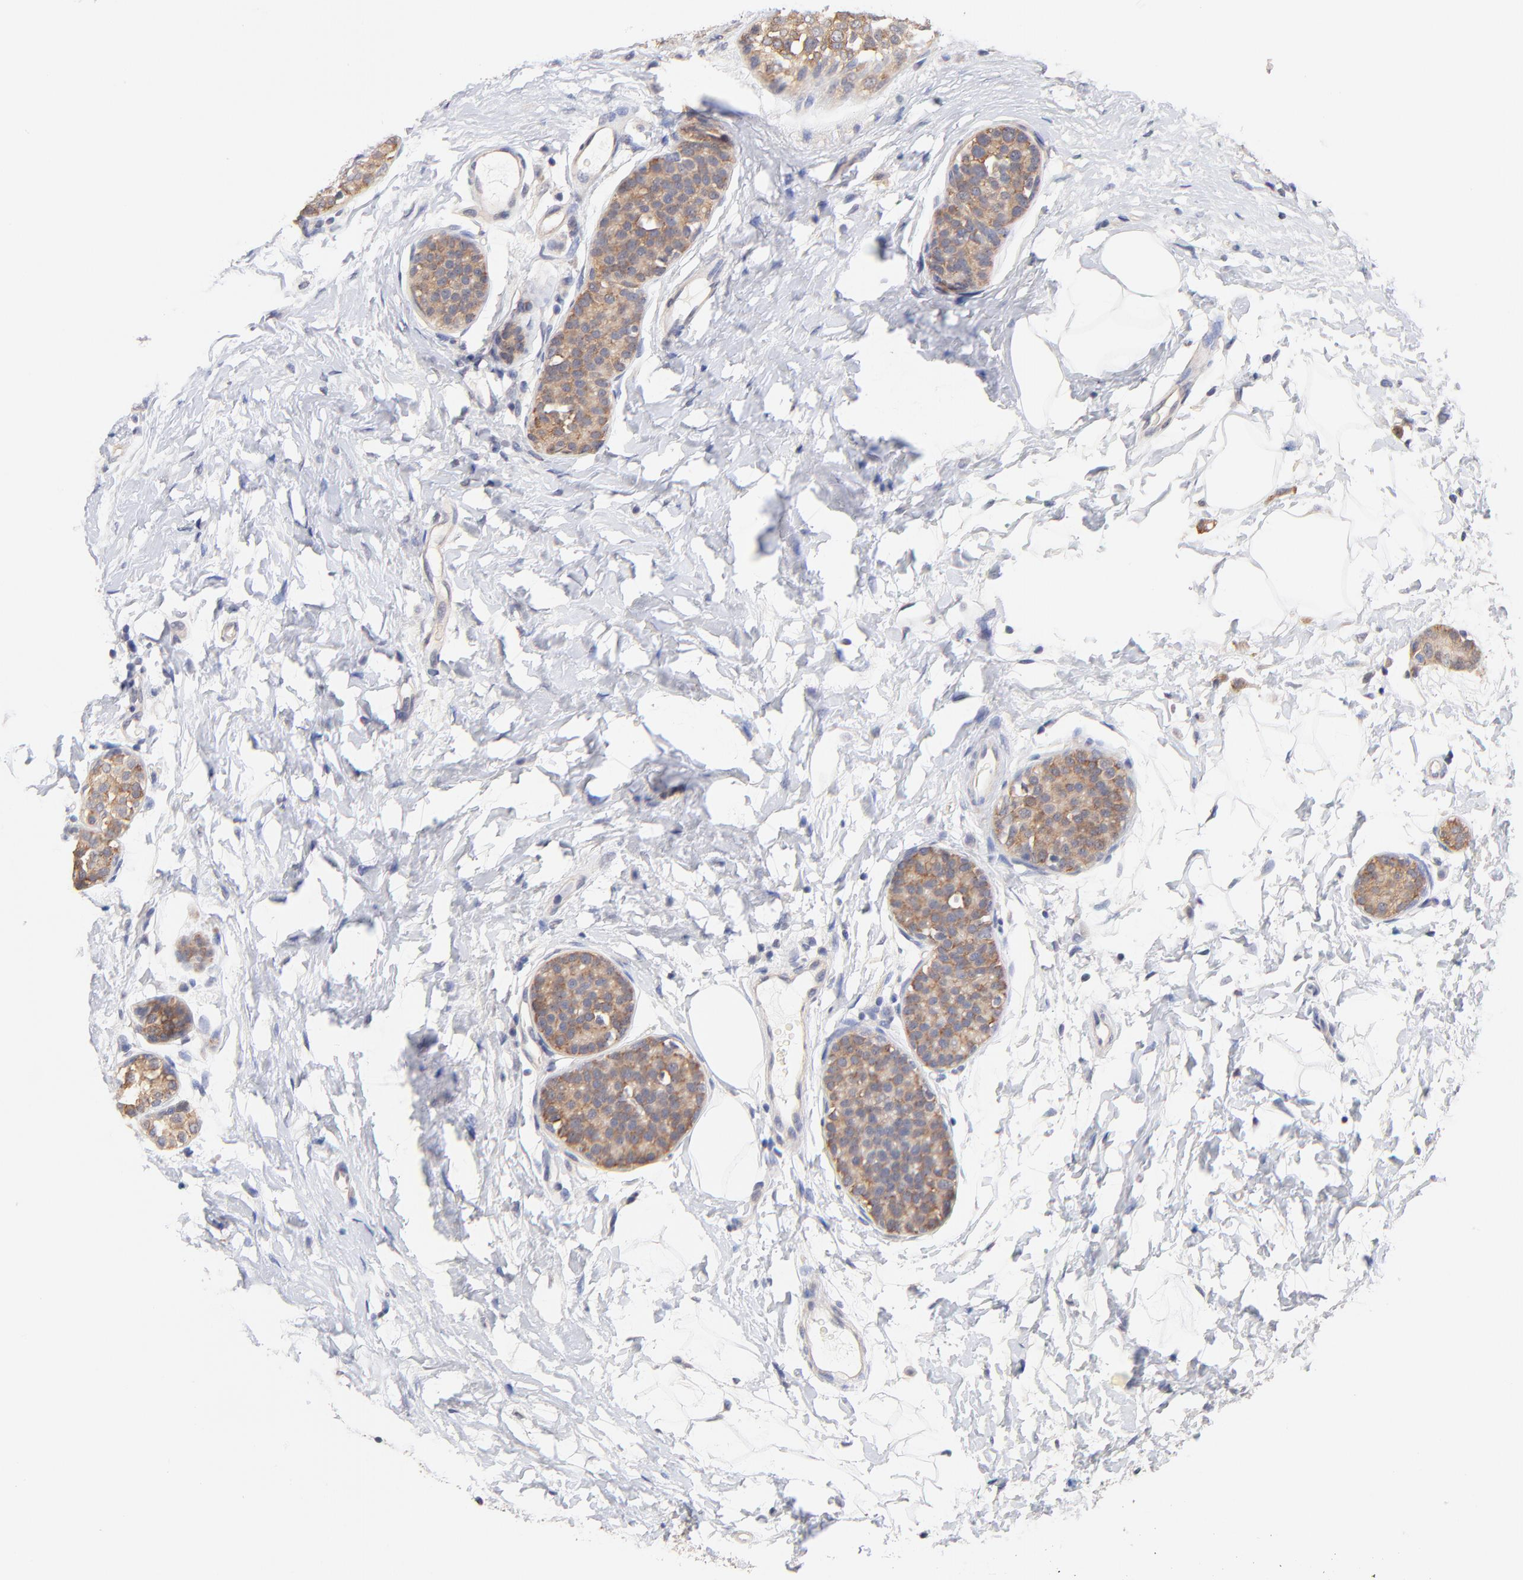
{"staining": {"intensity": "moderate", "quantity": ">75%", "location": "cytoplasmic/membranous"}, "tissue": "breast cancer", "cell_type": "Tumor cells", "image_type": "cancer", "snomed": [{"axis": "morphology", "description": "Lobular carcinoma, in situ"}, {"axis": "morphology", "description": "Lobular carcinoma"}, {"axis": "topography", "description": "Breast"}], "caption": "The photomicrograph displays staining of breast lobular carcinoma in situ, revealing moderate cytoplasmic/membranous protein expression (brown color) within tumor cells.", "gene": "RIBC2", "patient": {"sex": "female", "age": 41}}